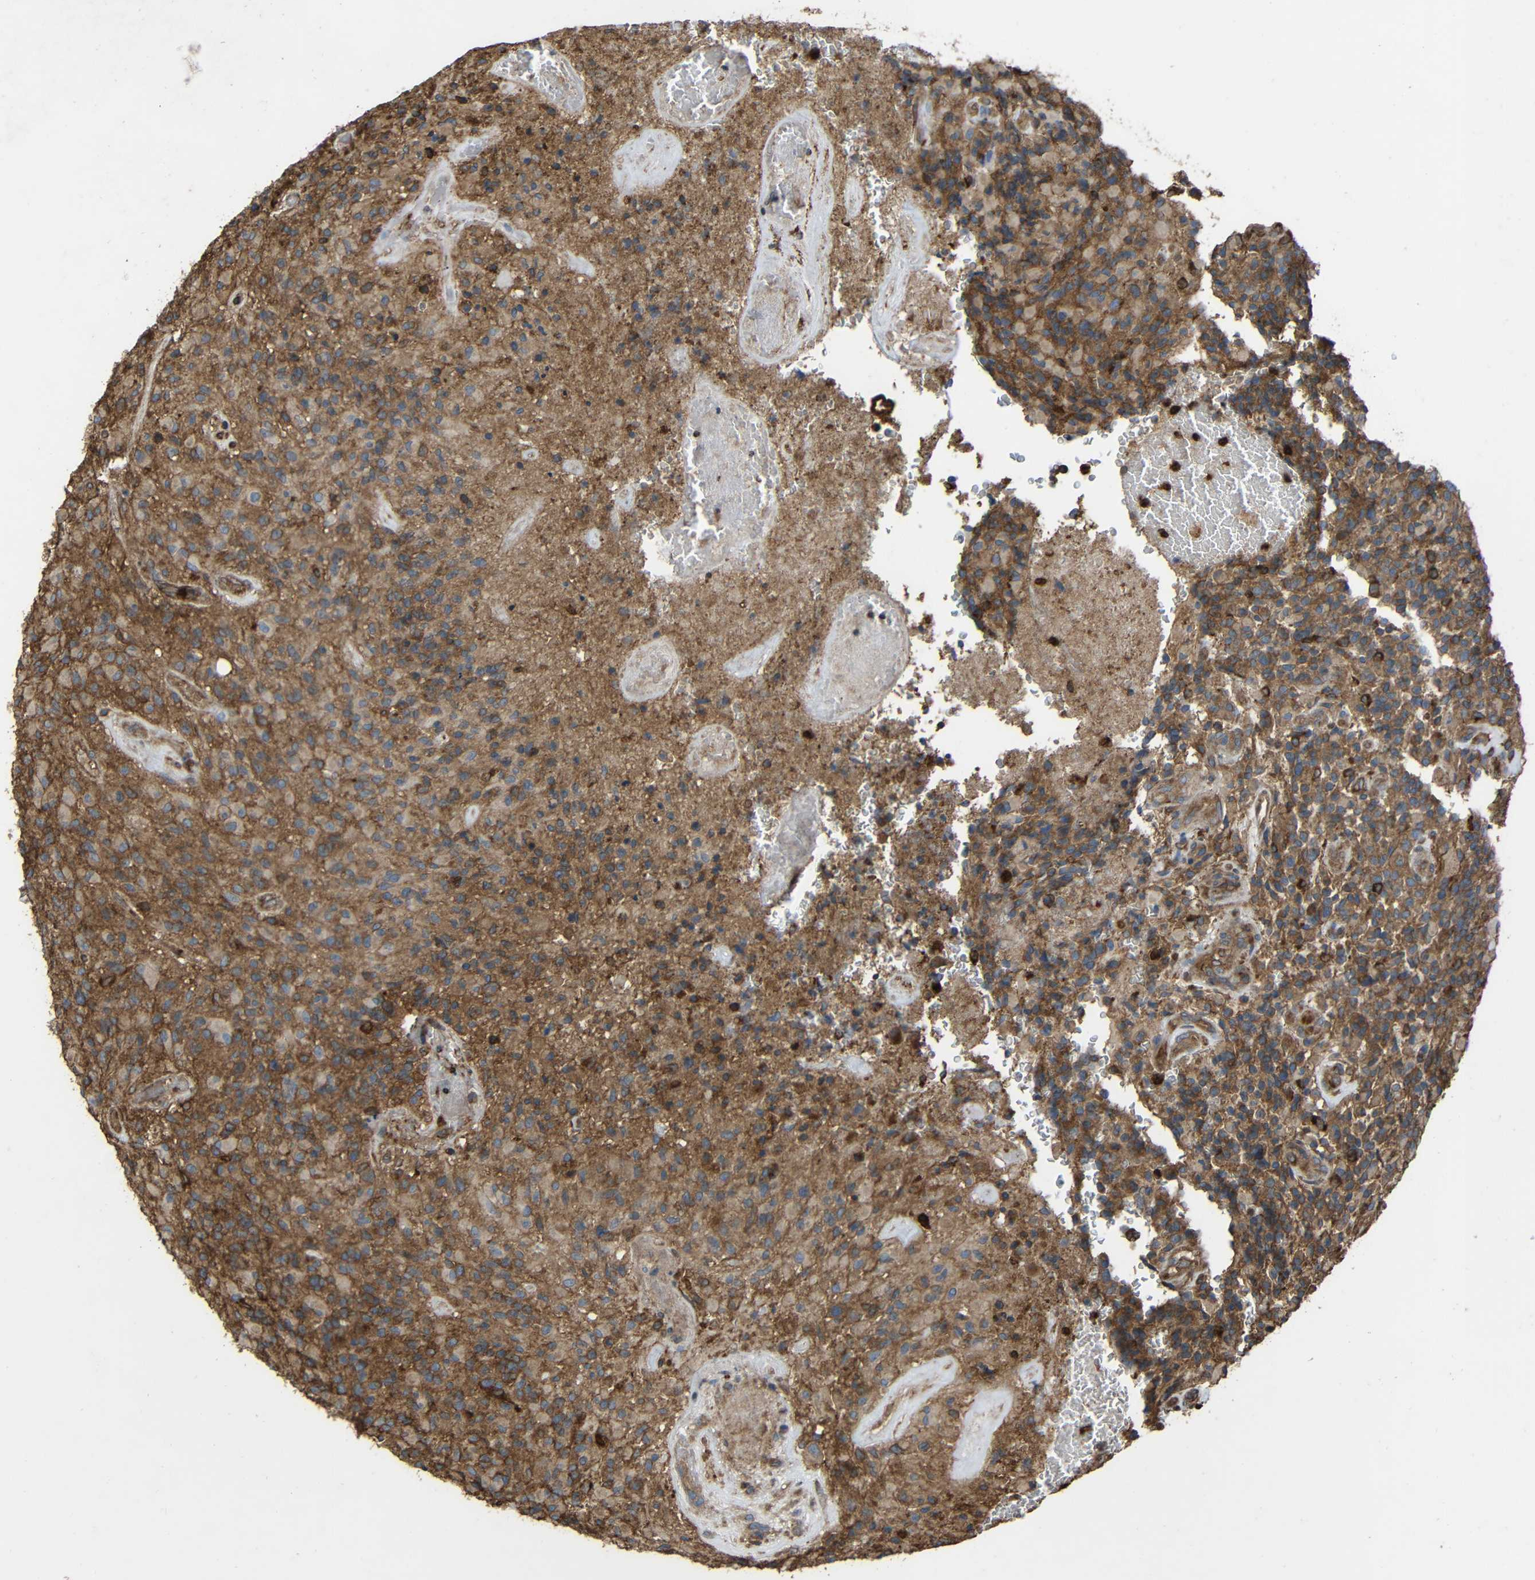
{"staining": {"intensity": "moderate", "quantity": ">75%", "location": "cytoplasmic/membranous"}, "tissue": "glioma", "cell_type": "Tumor cells", "image_type": "cancer", "snomed": [{"axis": "morphology", "description": "Glioma, malignant, High grade"}, {"axis": "topography", "description": "Brain"}], "caption": "Human glioma stained with a protein marker exhibits moderate staining in tumor cells.", "gene": "TREM2", "patient": {"sex": "male", "age": 71}}